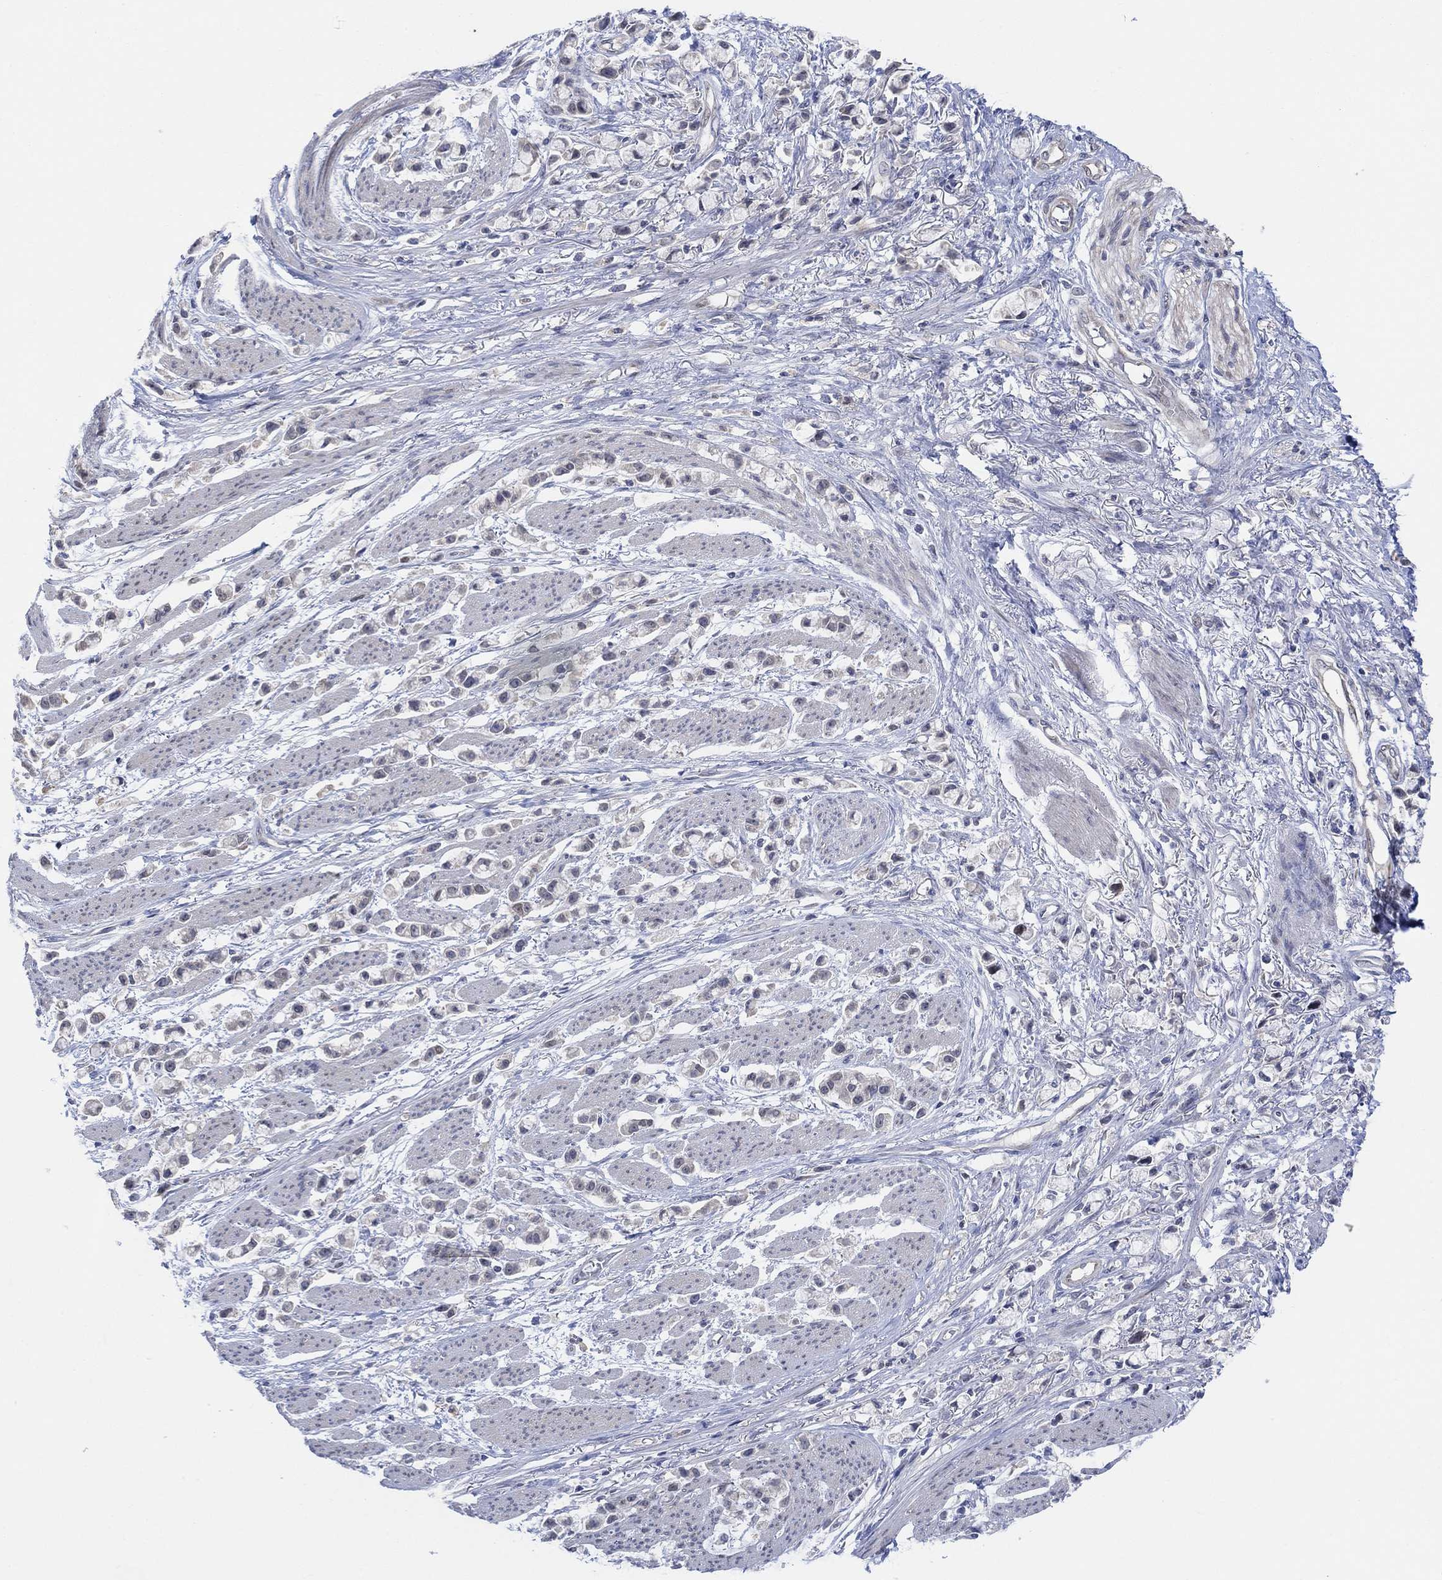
{"staining": {"intensity": "negative", "quantity": "none", "location": "none"}, "tissue": "stomach cancer", "cell_type": "Tumor cells", "image_type": "cancer", "snomed": [{"axis": "morphology", "description": "Adenocarcinoma, NOS"}, {"axis": "topography", "description": "Stomach"}], "caption": "This is an IHC micrograph of human adenocarcinoma (stomach). There is no staining in tumor cells.", "gene": "CNTF", "patient": {"sex": "female", "age": 81}}